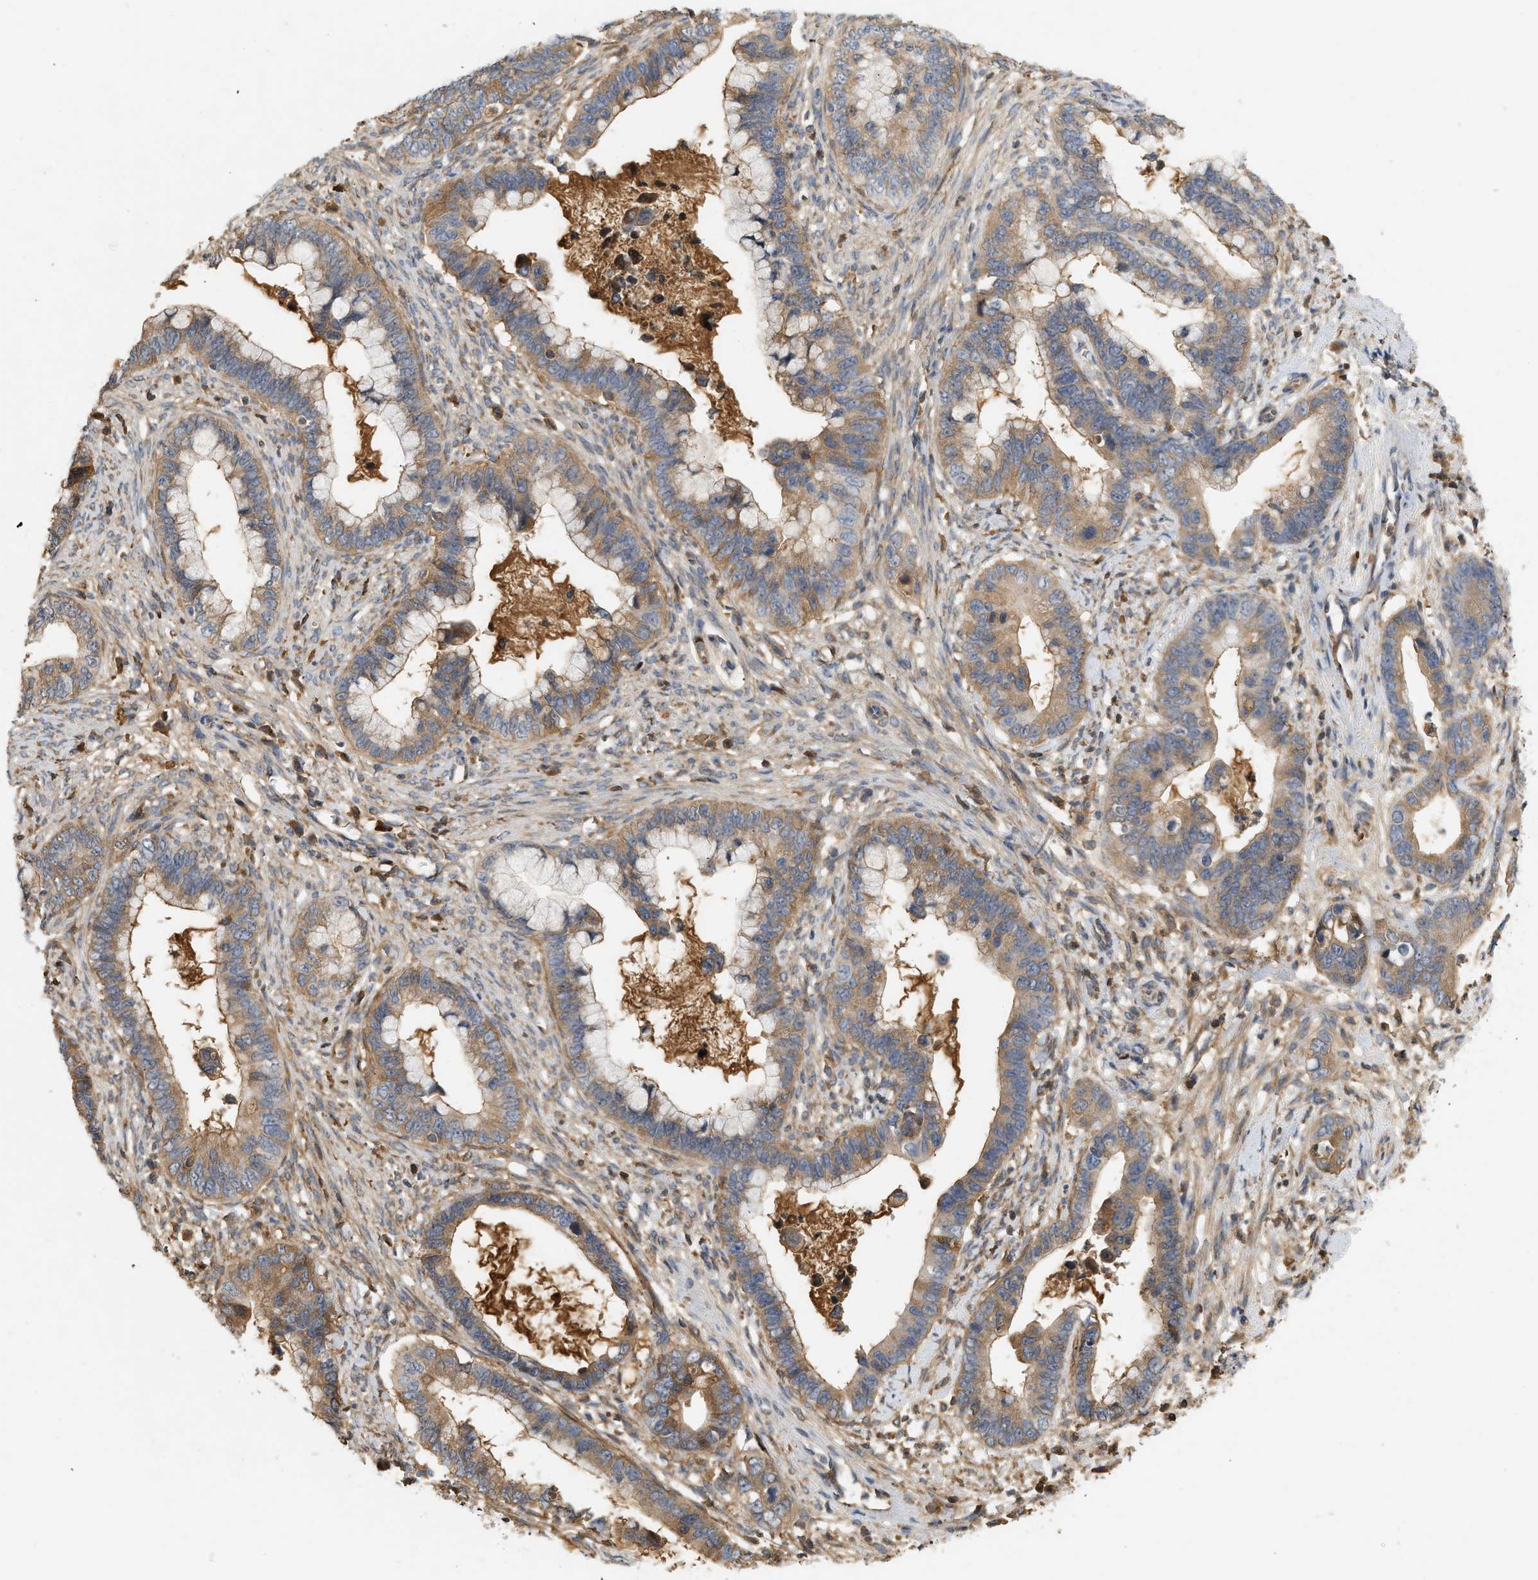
{"staining": {"intensity": "moderate", "quantity": ">75%", "location": "cytoplasmic/membranous"}, "tissue": "cervical cancer", "cell_type": "Tumor cells", "image_type": "cancer", "snomed": [{"axis": "morphology", "description": "Adenocarcinoma, NOS"}, {"axis": "topography", "description": "Cervix"}], "caption": "IHC histopathology image of cervical cancer stained for a protein (brown), which reveals medium levels of moderate cytoplasmic/membranous positivity in approximately >75% of tumor cells.", "gene": "F8", "patient": {"sex": "female", "age": 44}}